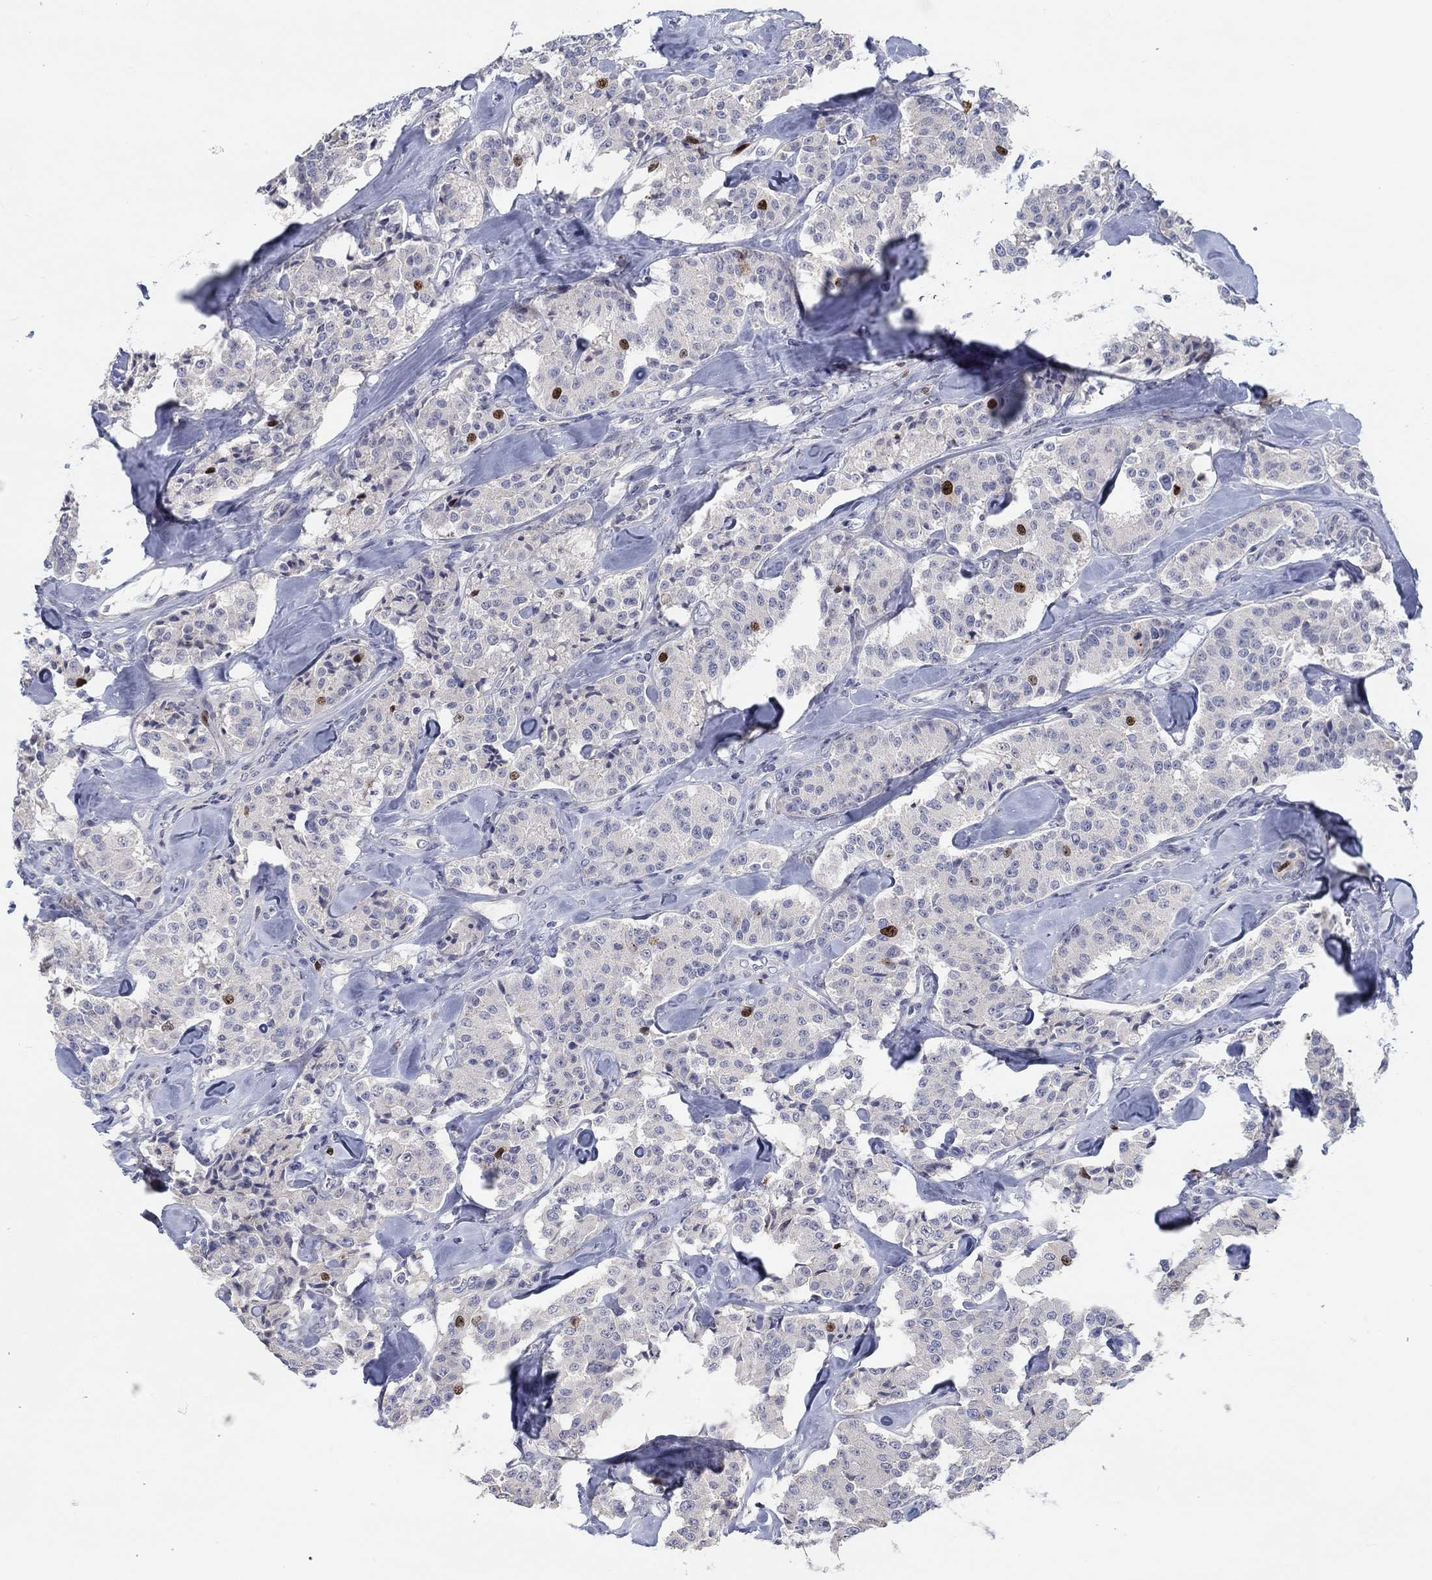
{"staining": {"intensity": "strong", "quantity": "<25%", "location": "nuclear"}, "tissue": "carcinoid", "cell_type": "Tumor cells", "image_type": "cancer", "snomed": [{"axis": "morphology", "description": "Carcinoid, malignant, NOS"}, {"axis": "topography", "description": "Pancreas"}], "caption": "Carcinoid tissue displays strong nuclear staining in about <25% of tumor cells, visualized by immunohistochemistry. The protein is shown in brown color, while the nuclei are stained blue.", "gene": "PRC1", "patient": {"sex": "male", "age": 41}}